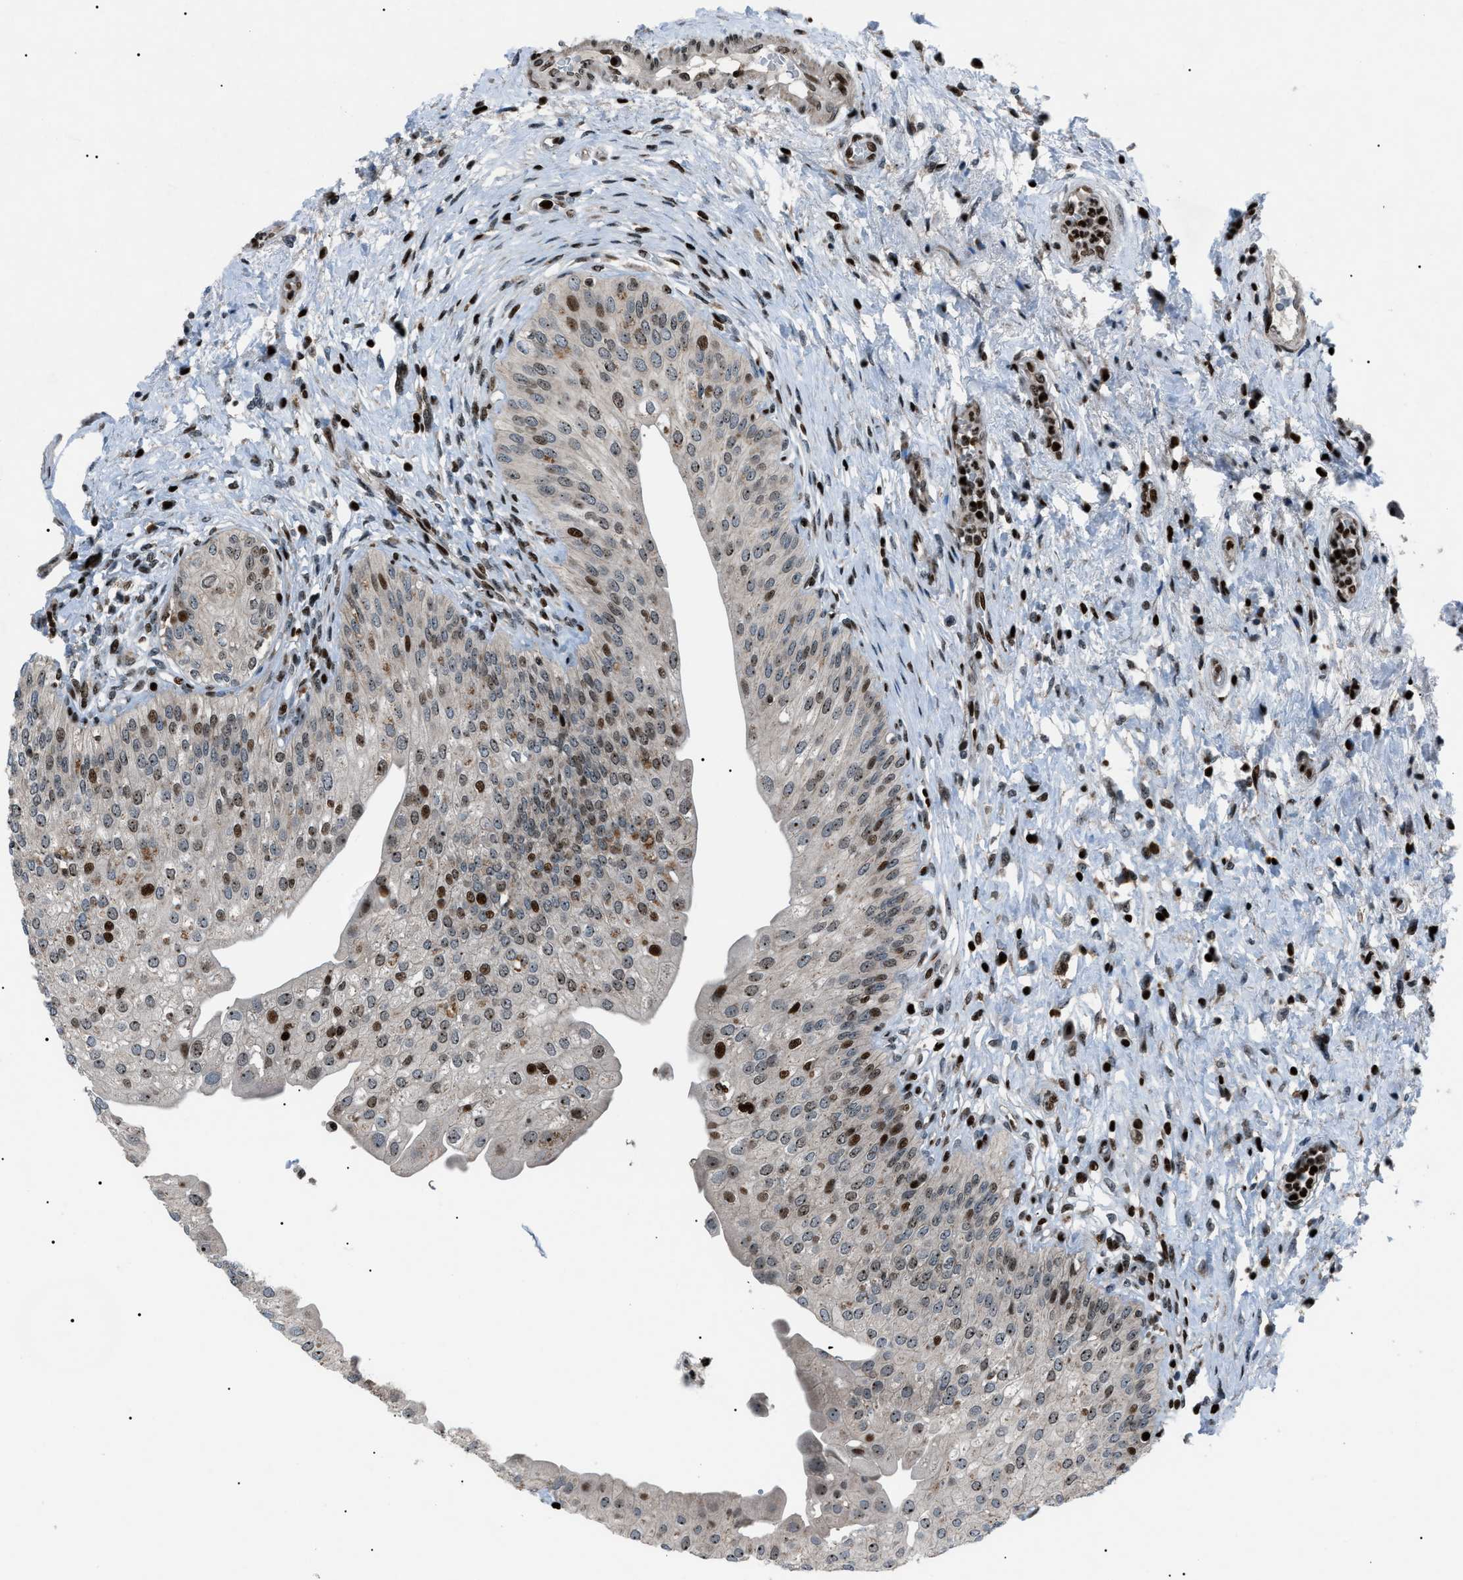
{"staining": {"intensity": "moderate", "quantity": "25%-75%", "location": "nuclear"}, "tissue": "urinary bladder", "cell_type": "Urothelial cells", "image_type": "normal", "snomed": [{"axis": "morphology", "description": "Normal tissue, NOS"}, {"axis": "topography", "description": "Urinary bladder"}], "caption": "Protein staining demonstrates moderate nuclear positivity in approximately 25%-75% of urothelial cells in benign urinary bladder. (IHC, brightfield microscopy, high magnification).", "gene": "PRKX", "patient": {"sex": "male", "age": 46}}